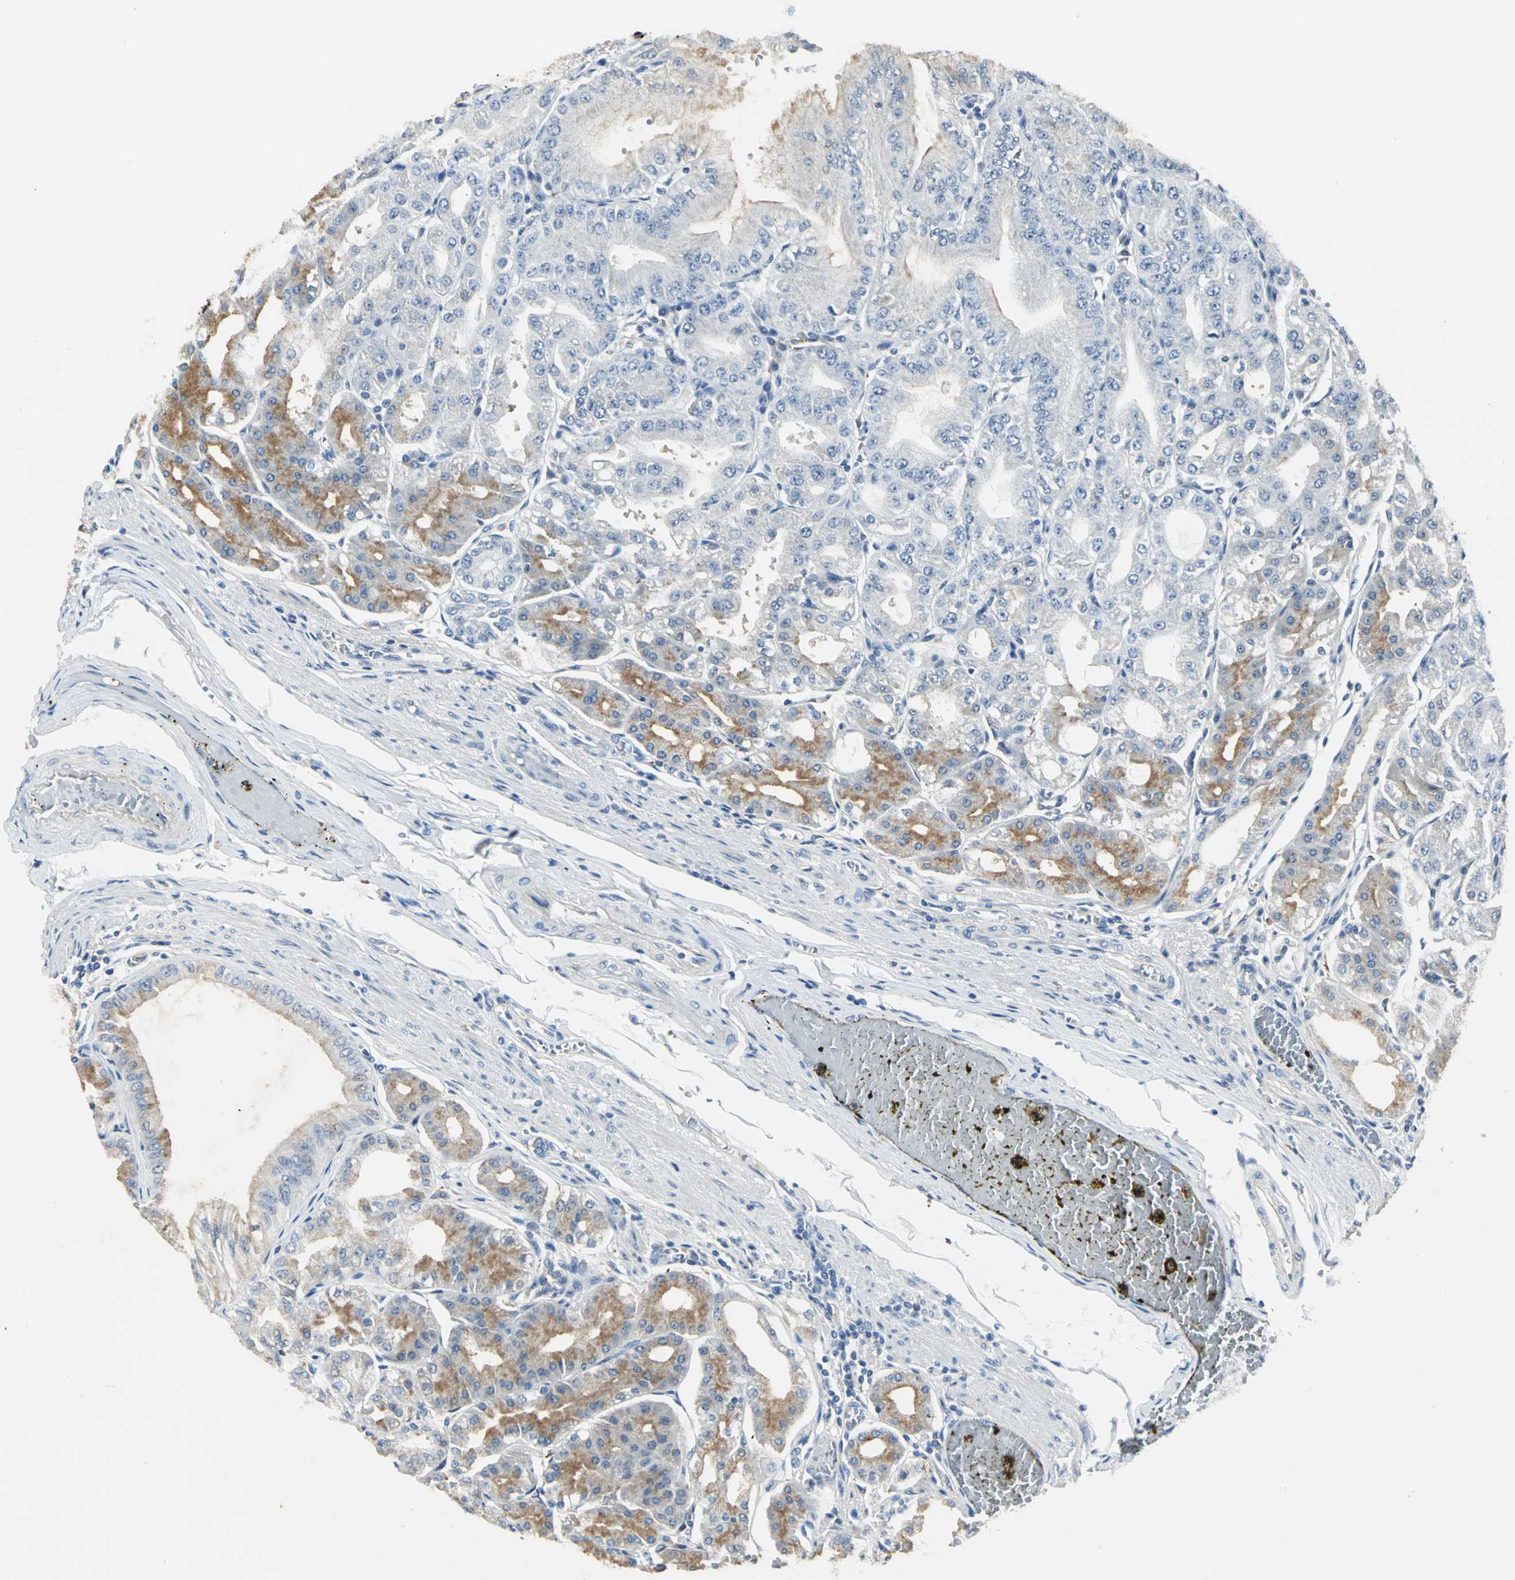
{"staining": {"intensity": "moderate", "quantity": "25%-75%", "location": "cytoplasmic/membranous"}, "tissue": "stomach", "cell_type": "Glandular cells", "image_type": "normal", "snomed": [{"axis": "morphology", "description": "Normal tissue, NOS"}, {"axis": "topography", "description": "Stomach, lower"}], "caption": "Protein expression analysis of normal stomach shows moderate cytoplasmic/membranous expression in approximately 25%-75% of glandular cells. (DAB = brown stain, brightfield microscopy at high magnification).", "gene": "B3GNT2", "patient": {"sex": "male", "age": 71}}